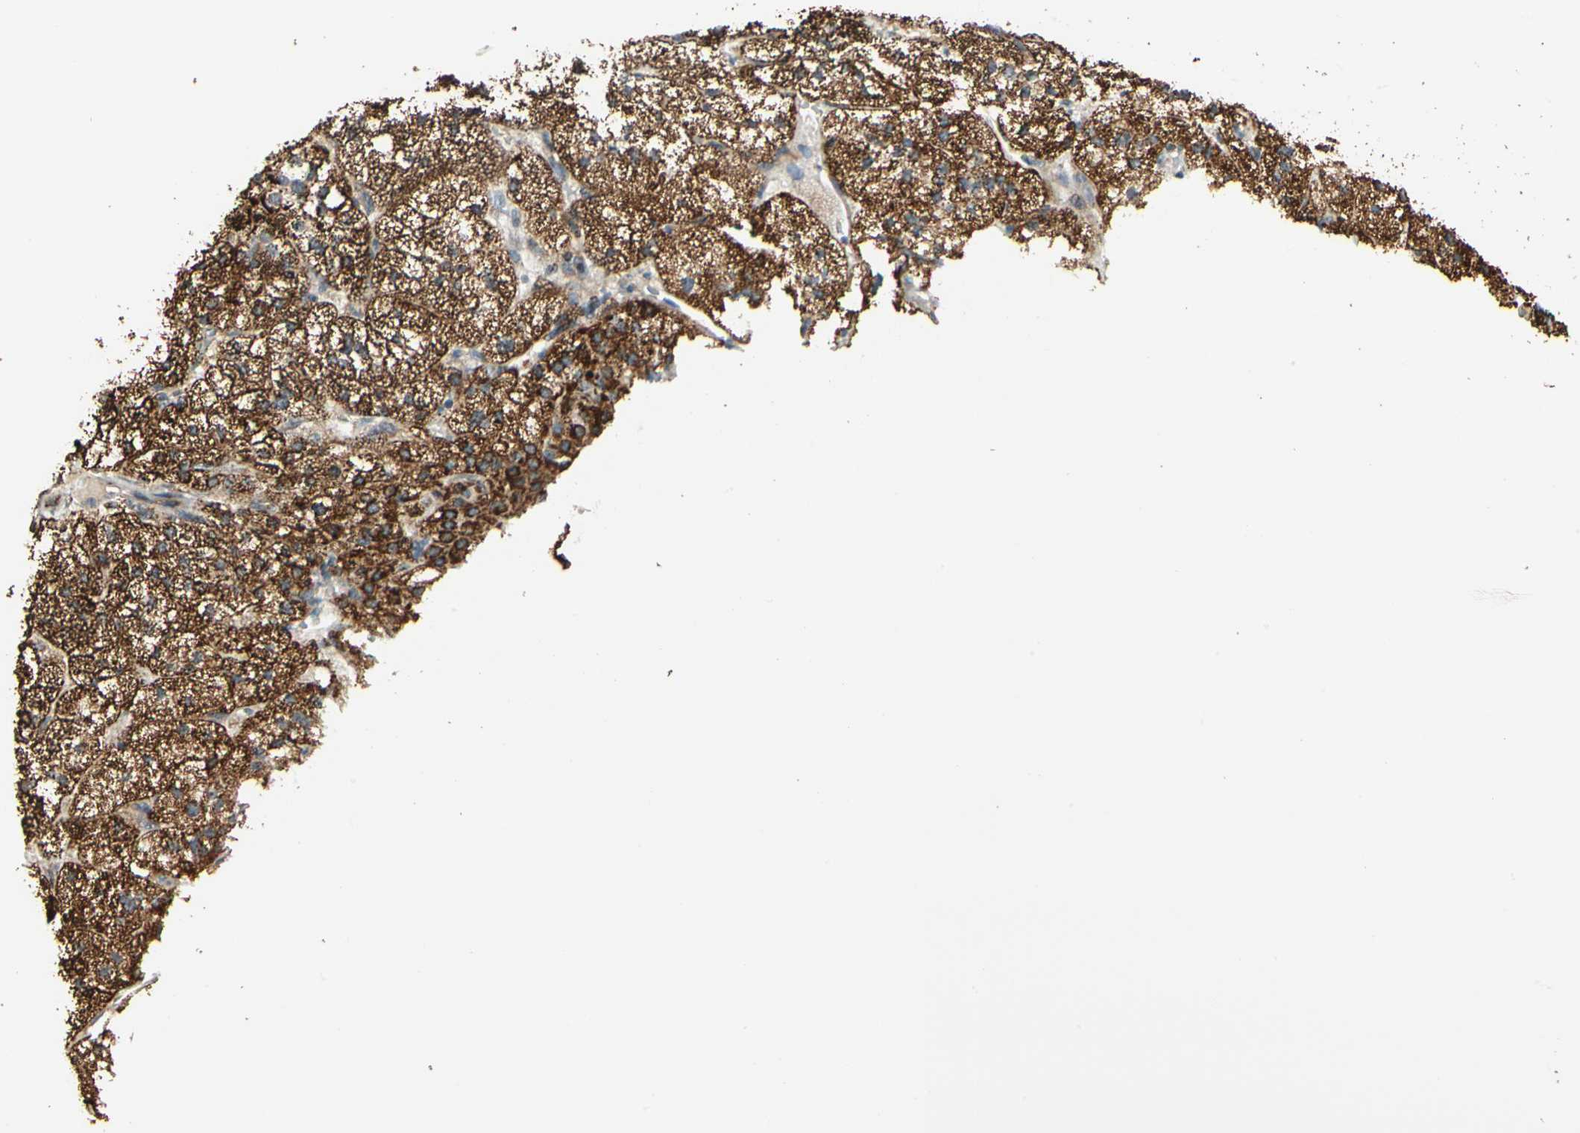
{"staining": {"intensity": "strong", "quantity": ">75%", "location": "cytoplasmic/membranous"}, "tissue": "adrenal gland", "cell_type": "Glandular cells", "image_type": "normal", "snomed": [{"axis": "morphology", "description": "Normal tissue, NOS"}, {"axis": "topography", "description": "Adrenal gland"}], "caption": "Adrenal gland stained for a protein (brown) displays strong cytoplasmic/membranous positive positivity in approximately >75% of glandular cells.", "gene": "ANKS6", "patient": {"sex": "female", "age": 60}}